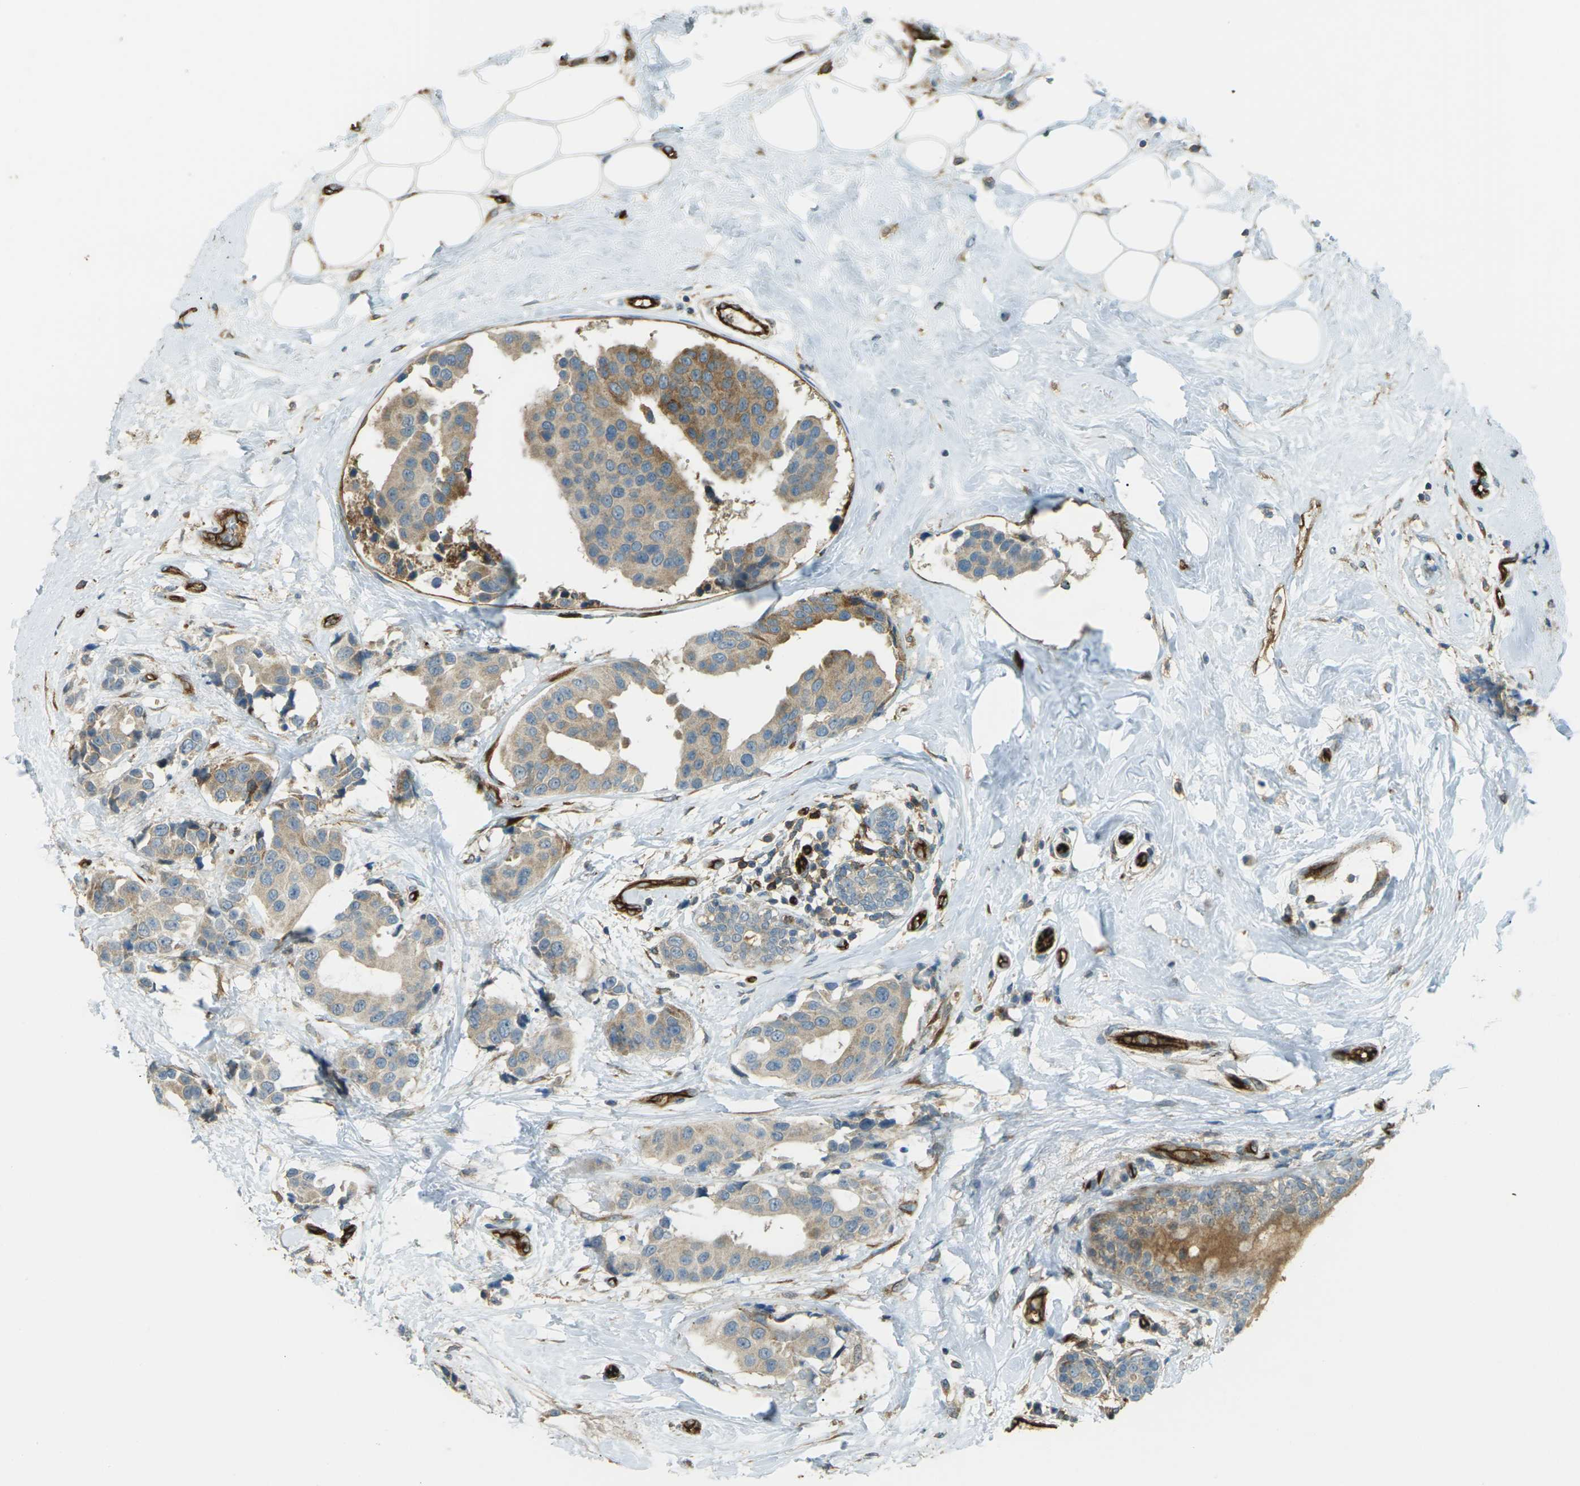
{"staining": {"intensity": "moderate", "quantity": "25%-75%", "location": "cytoplasmic/membranous"}, "tissue": "breast cancer", "cell_type": "Tumor cells", "image_type": "cancer", "snomed": [{"axis": "morphology", "description": "Normal tissue, NOS"}, {"axis": "morphology", "description": "Duct carcinoma"}, {"axis": "topography", "description": "Breast"}], "caption": "A brown stain labels moderate cytoplasmic/membranous expression of a protein in infiltrating ductal carcinoma (breast) tumor cells. (DAB IHC with brightfield microscopy, high magnification).", "gene": "S1PR1", "patient": {"sex": "female", "age": 39}}